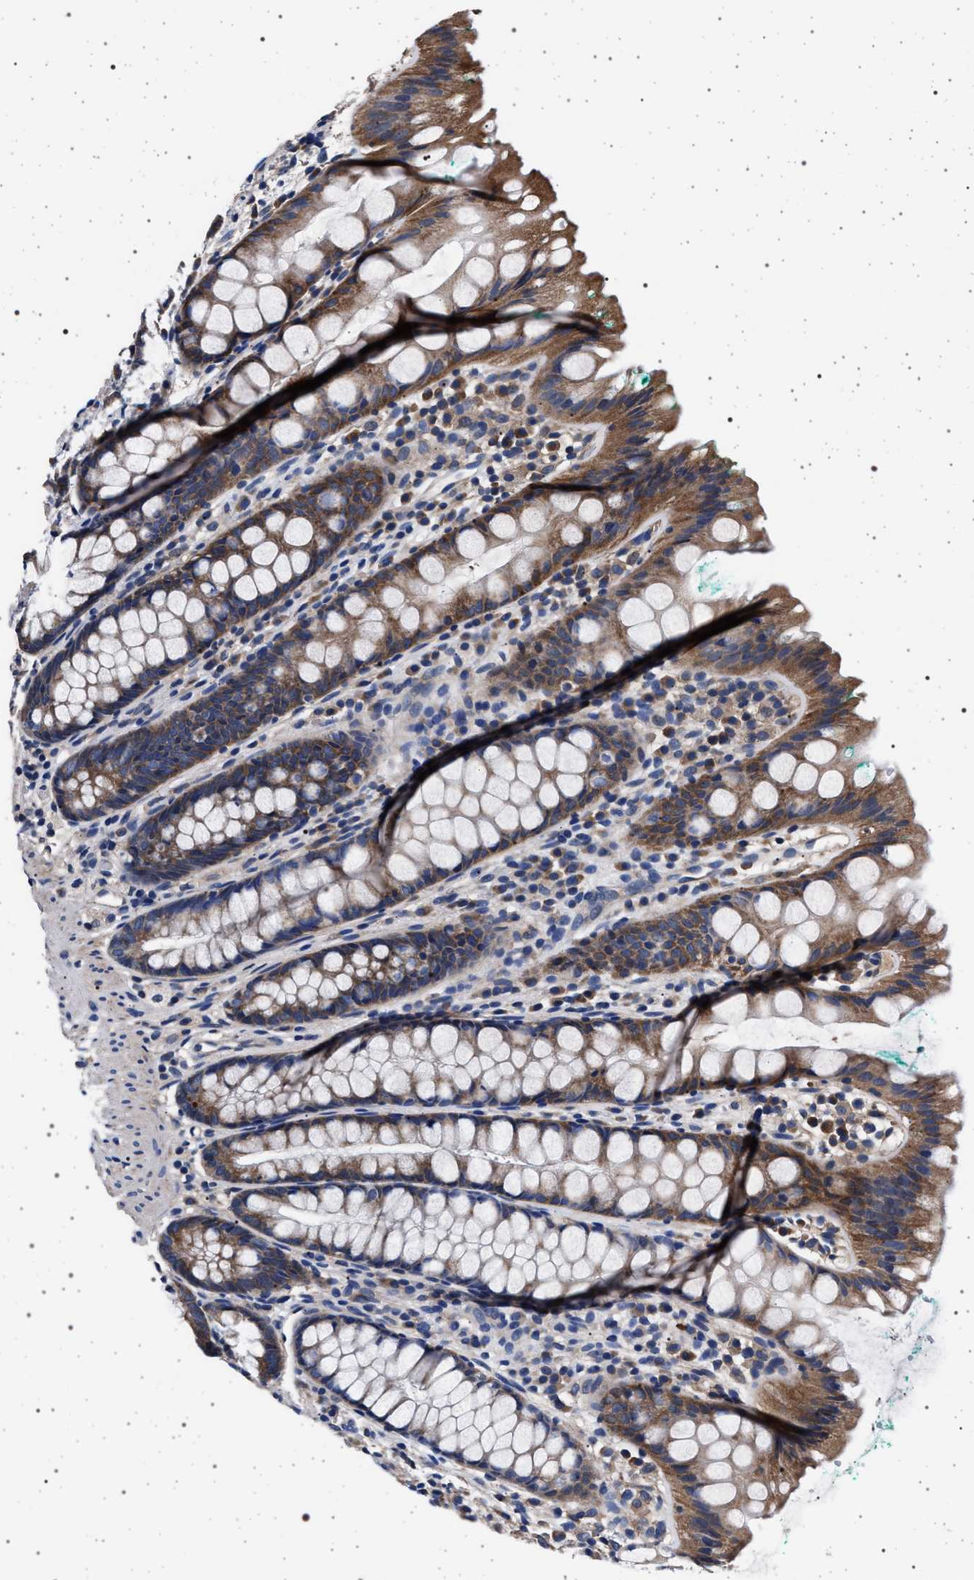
{"staining": {"intensity": "moderate", "quantity": ">75%", "location": "cytoplasmic/membranous"}, "tissue": "rectum", "cell_type": "Glandular cells", "image_type": "normal", "snomed": [{"axis": "morphology", "description": "Normal tissue, NOS"}, {"axis": "topography", "description": "Rectum"}], "caption": "Moderate cytoplasmic/membranous protein staining is seen in approximately >75% of glandular cells in rectum.", "gene": "MAP3K2", "patient": {"sex": "female", "age": 65}}